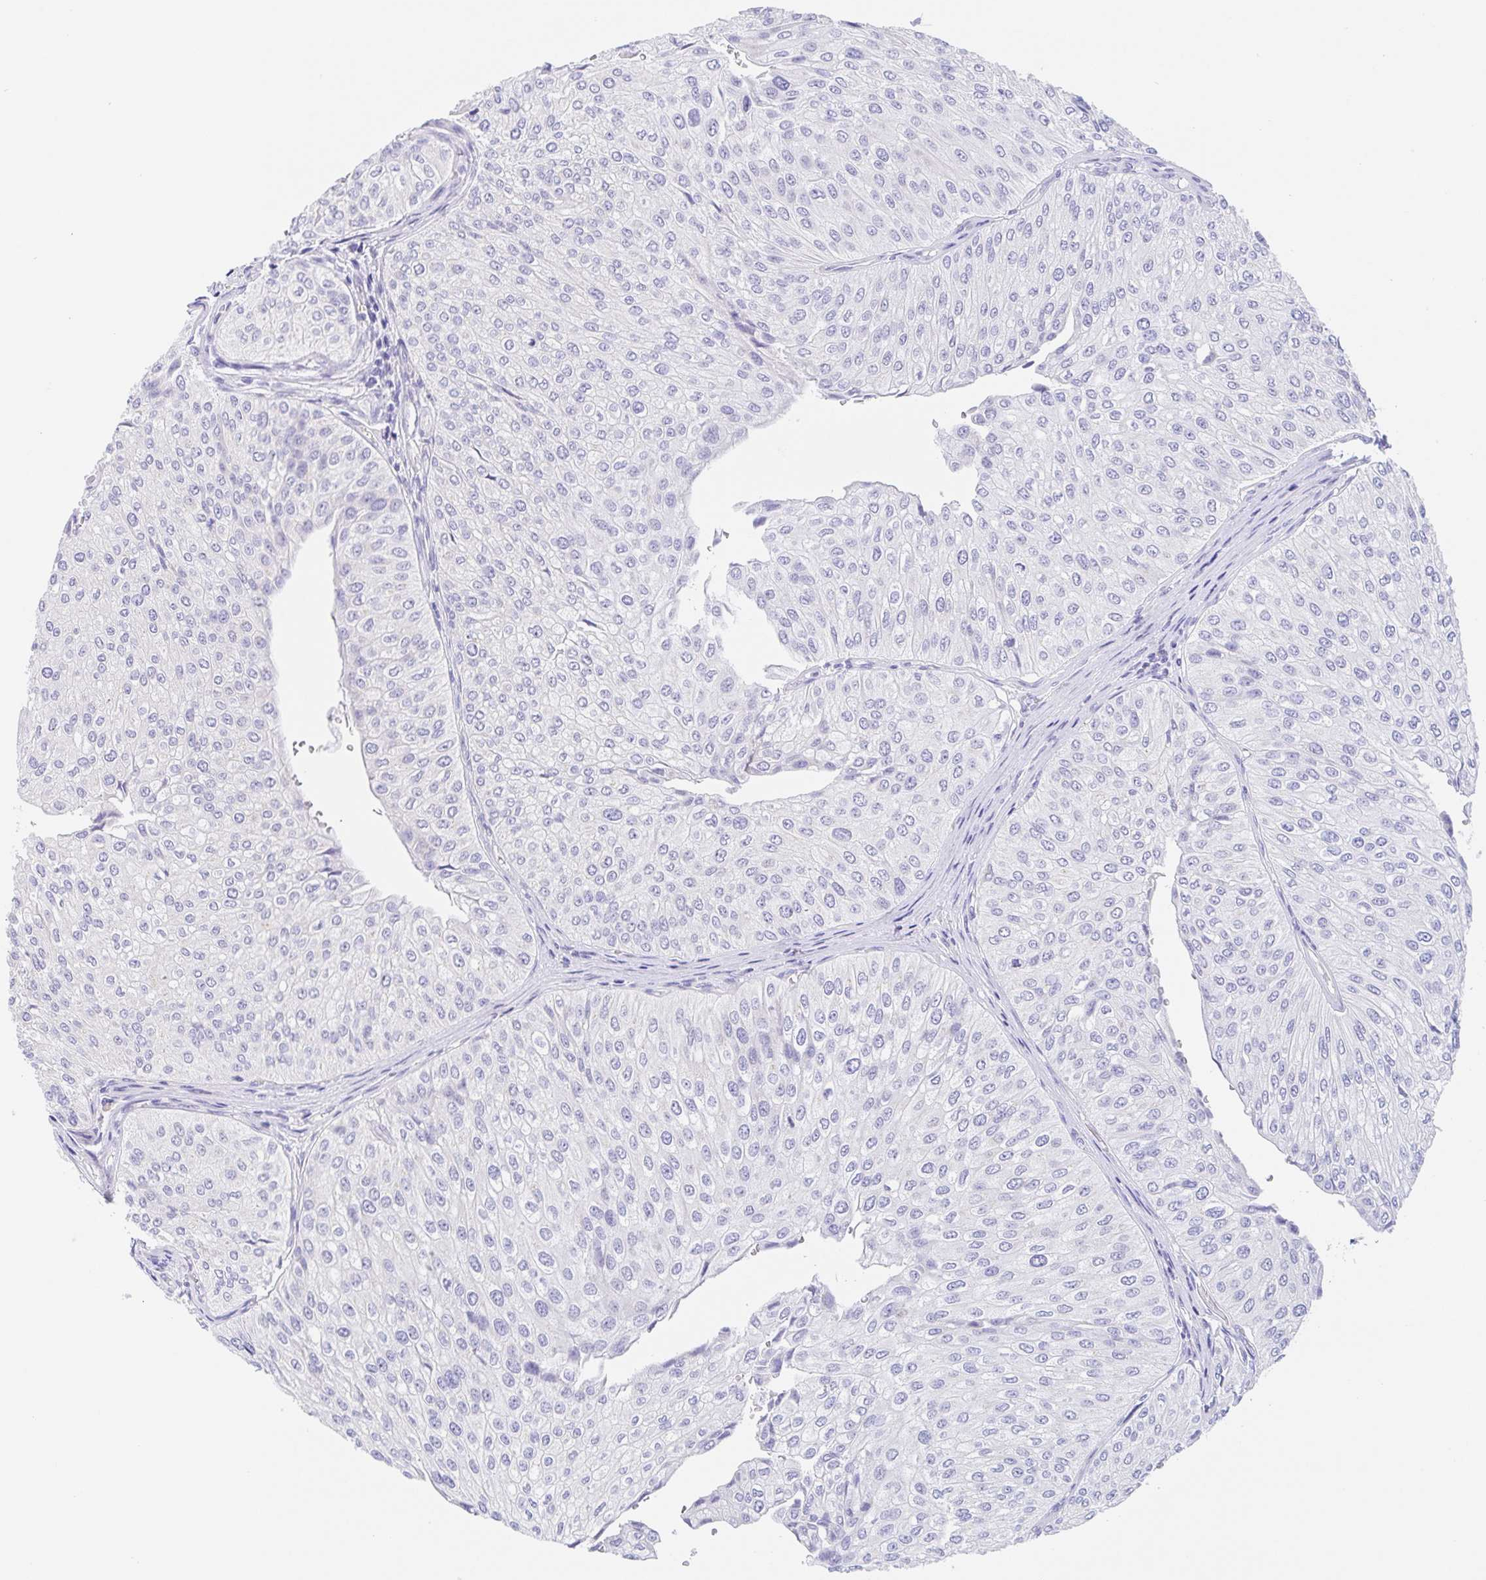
{"staining": {"intensity": "negative", "quantity": "none", "location": "none"}, "tissue": "urothelial cancer", "cell_type": "Tumor cells", "image_type": "cancer", "snomed": [{"axis": "morphology", "description": "Urothelial carcinoma, NOS"}, {"axis": "topography", "description": "Urinary bladder"}], "caption": "Immunohistochemistry (IHC) of human urothelial cancer demonstrates no positivity in tumor cells. The staining is performed using DAB (3,3'-diaminobenzidine) brown chromogen with nuclei counter-stained in using hematoxylin.", "gene": "SCG3", "patient": {"sex": "male", "age": 67}}